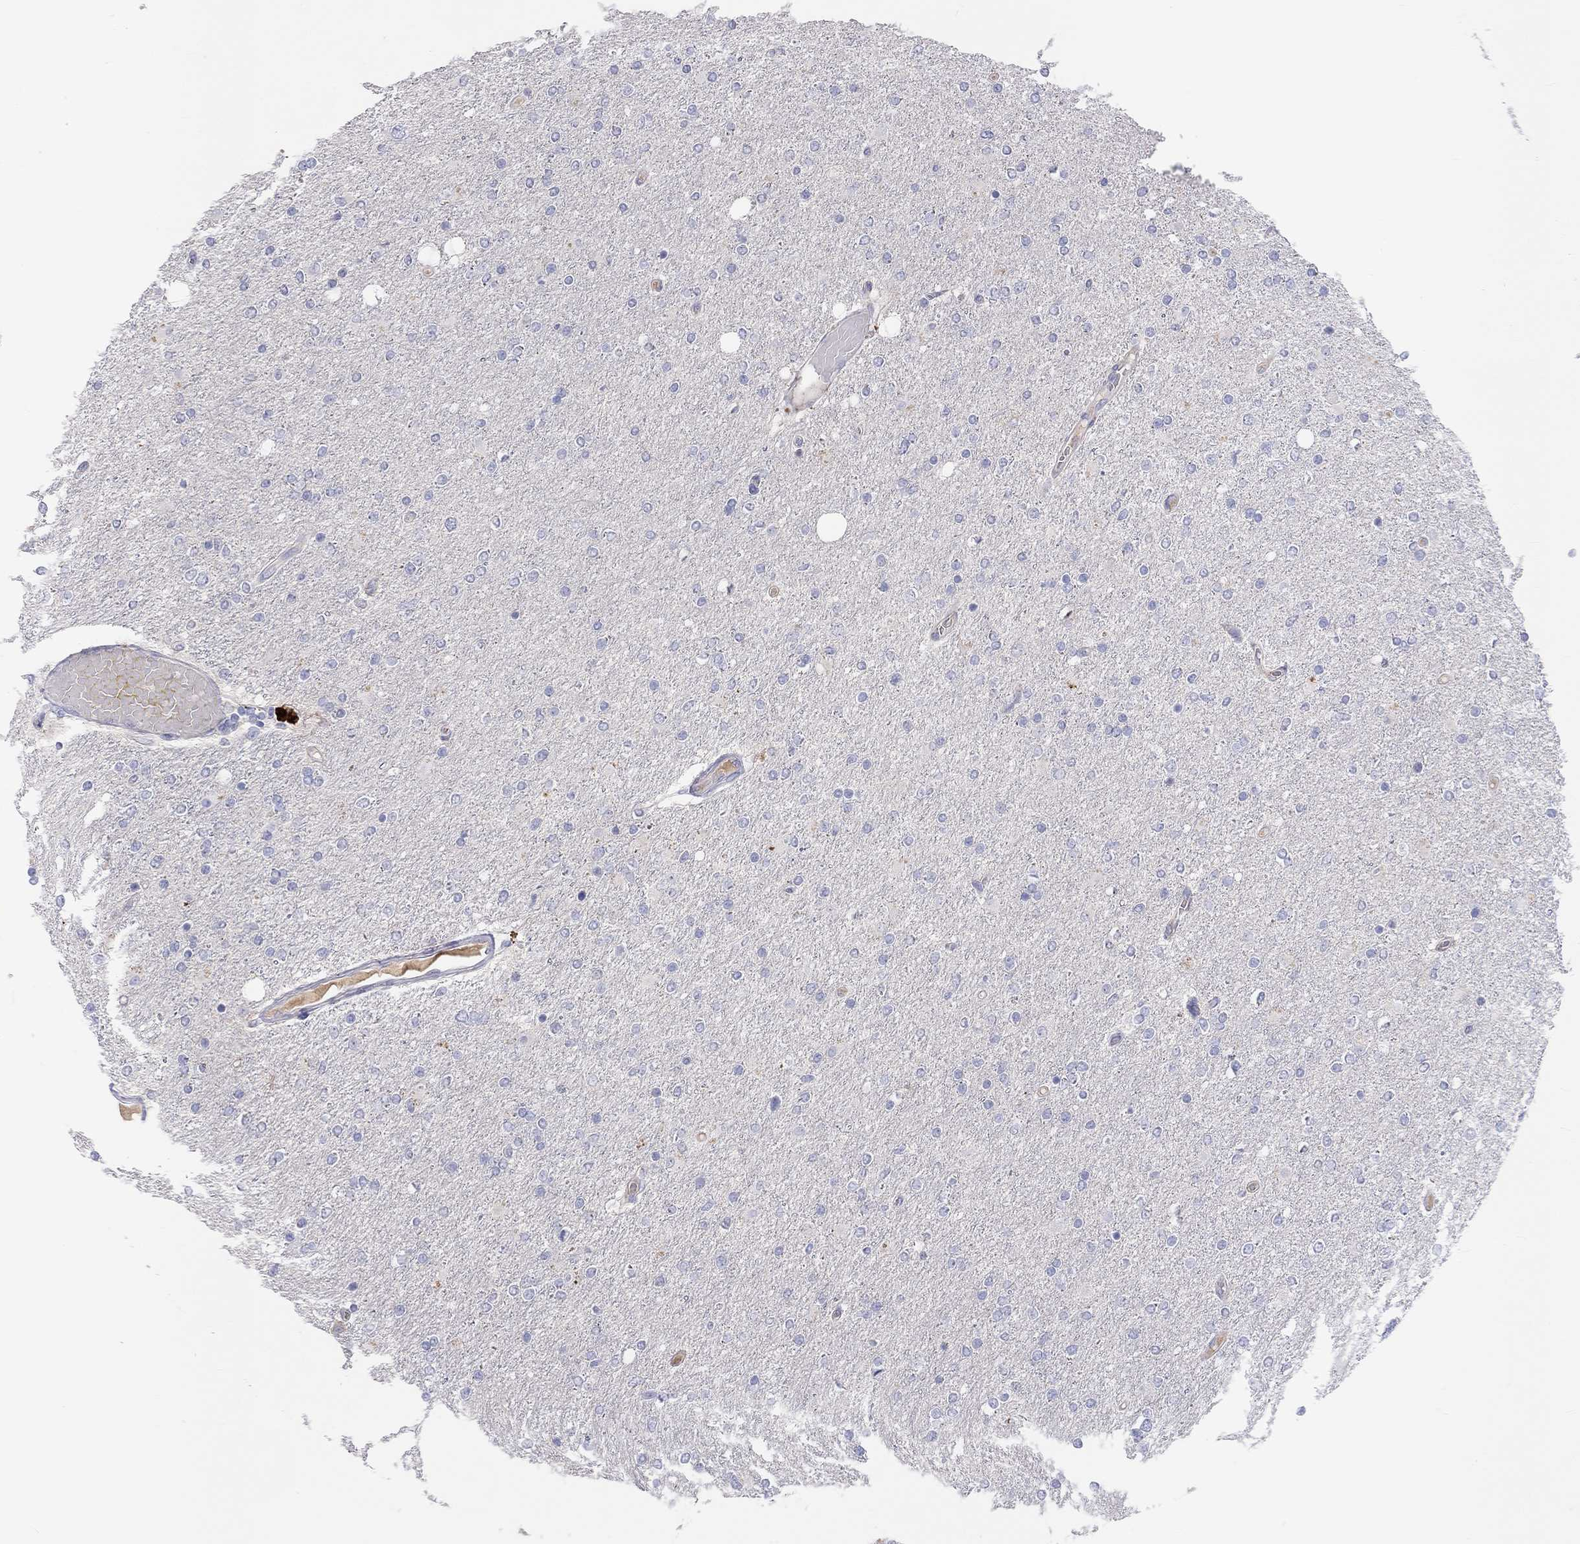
{"staining": {"intensity": "negative", "quantity": "none", "location": "none"}, "tissue": "glioma", "cell_type": "Tumor cells", "image_type": "cancer", "snomed": [{"axis": "morphology", "description": "Glioma, malignant, High grade"}, {"axis": "topography", "description": "Cerebral cortex"}], "caption": "An immunohistochemistry photomicrograph of glioma is shown. There is no staining in tumor cells of glioma.", "gene": "ST7L", "patient": {"sex": "male", "age": 70}}